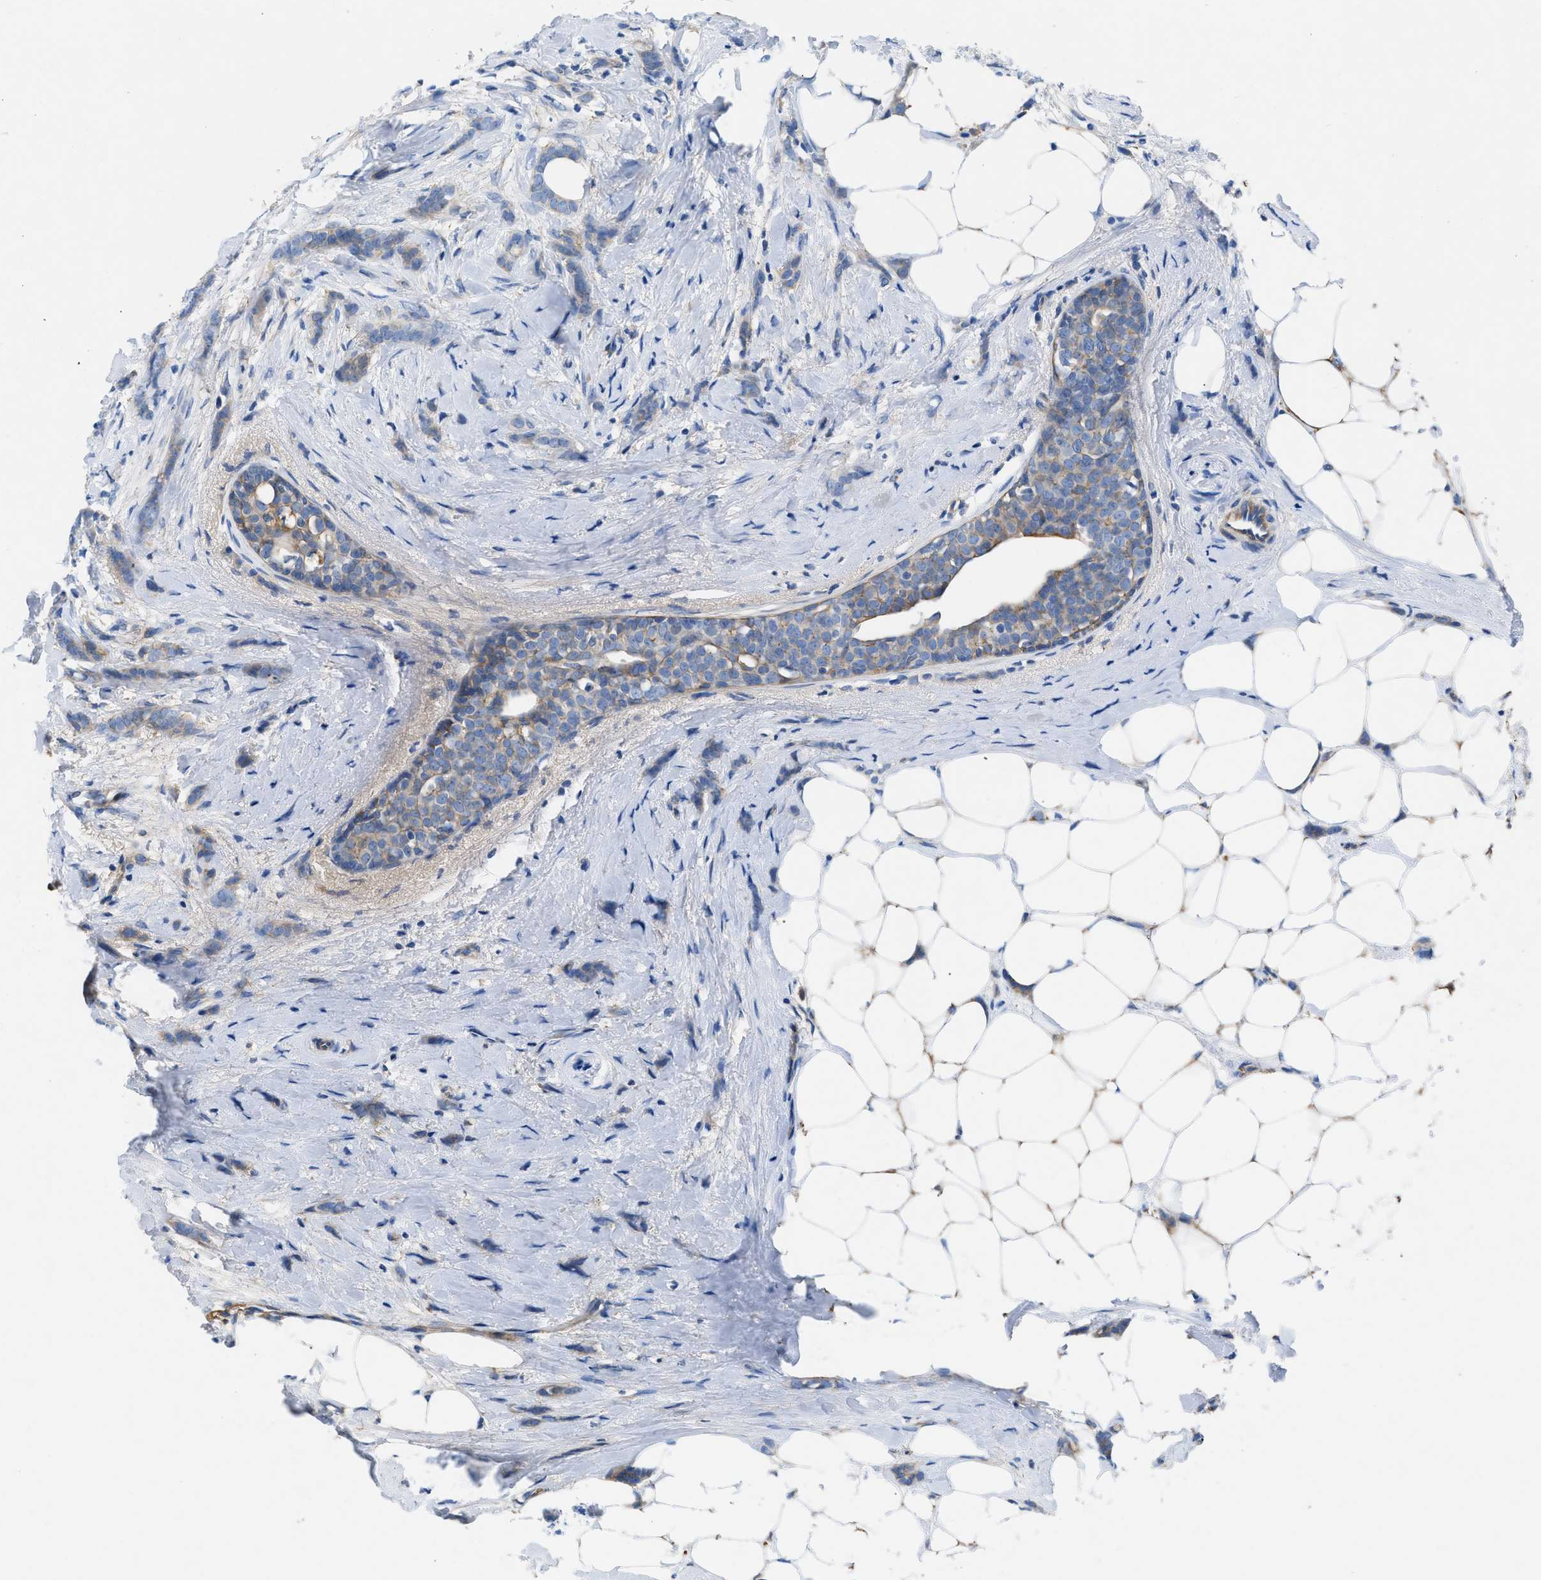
{"staining": {"intensity": "weak", "quantity": "25%-75%", "location": "cytoplasmic/membranous"}, "tissue": "breast cancer", "cell_type": "Tumor cells", "image_type": "cancer", "snomed": [{"axis": "morphology", "description": "Lobular carcinoma, in situ"}, {"axis": "morphology", "description": "Lobular carcinoma"}, {"axis": "topography", "description": "Breast"}], "caption": "Immunohistochemistry of human breast lobular carcinoma in situ shows low levels of weak cytoplasmic/membranous staining in about 25%-75% of tumor cells.", "gene": "ATP6V0D1", "patient": {"sex": "female", "age": 41}}